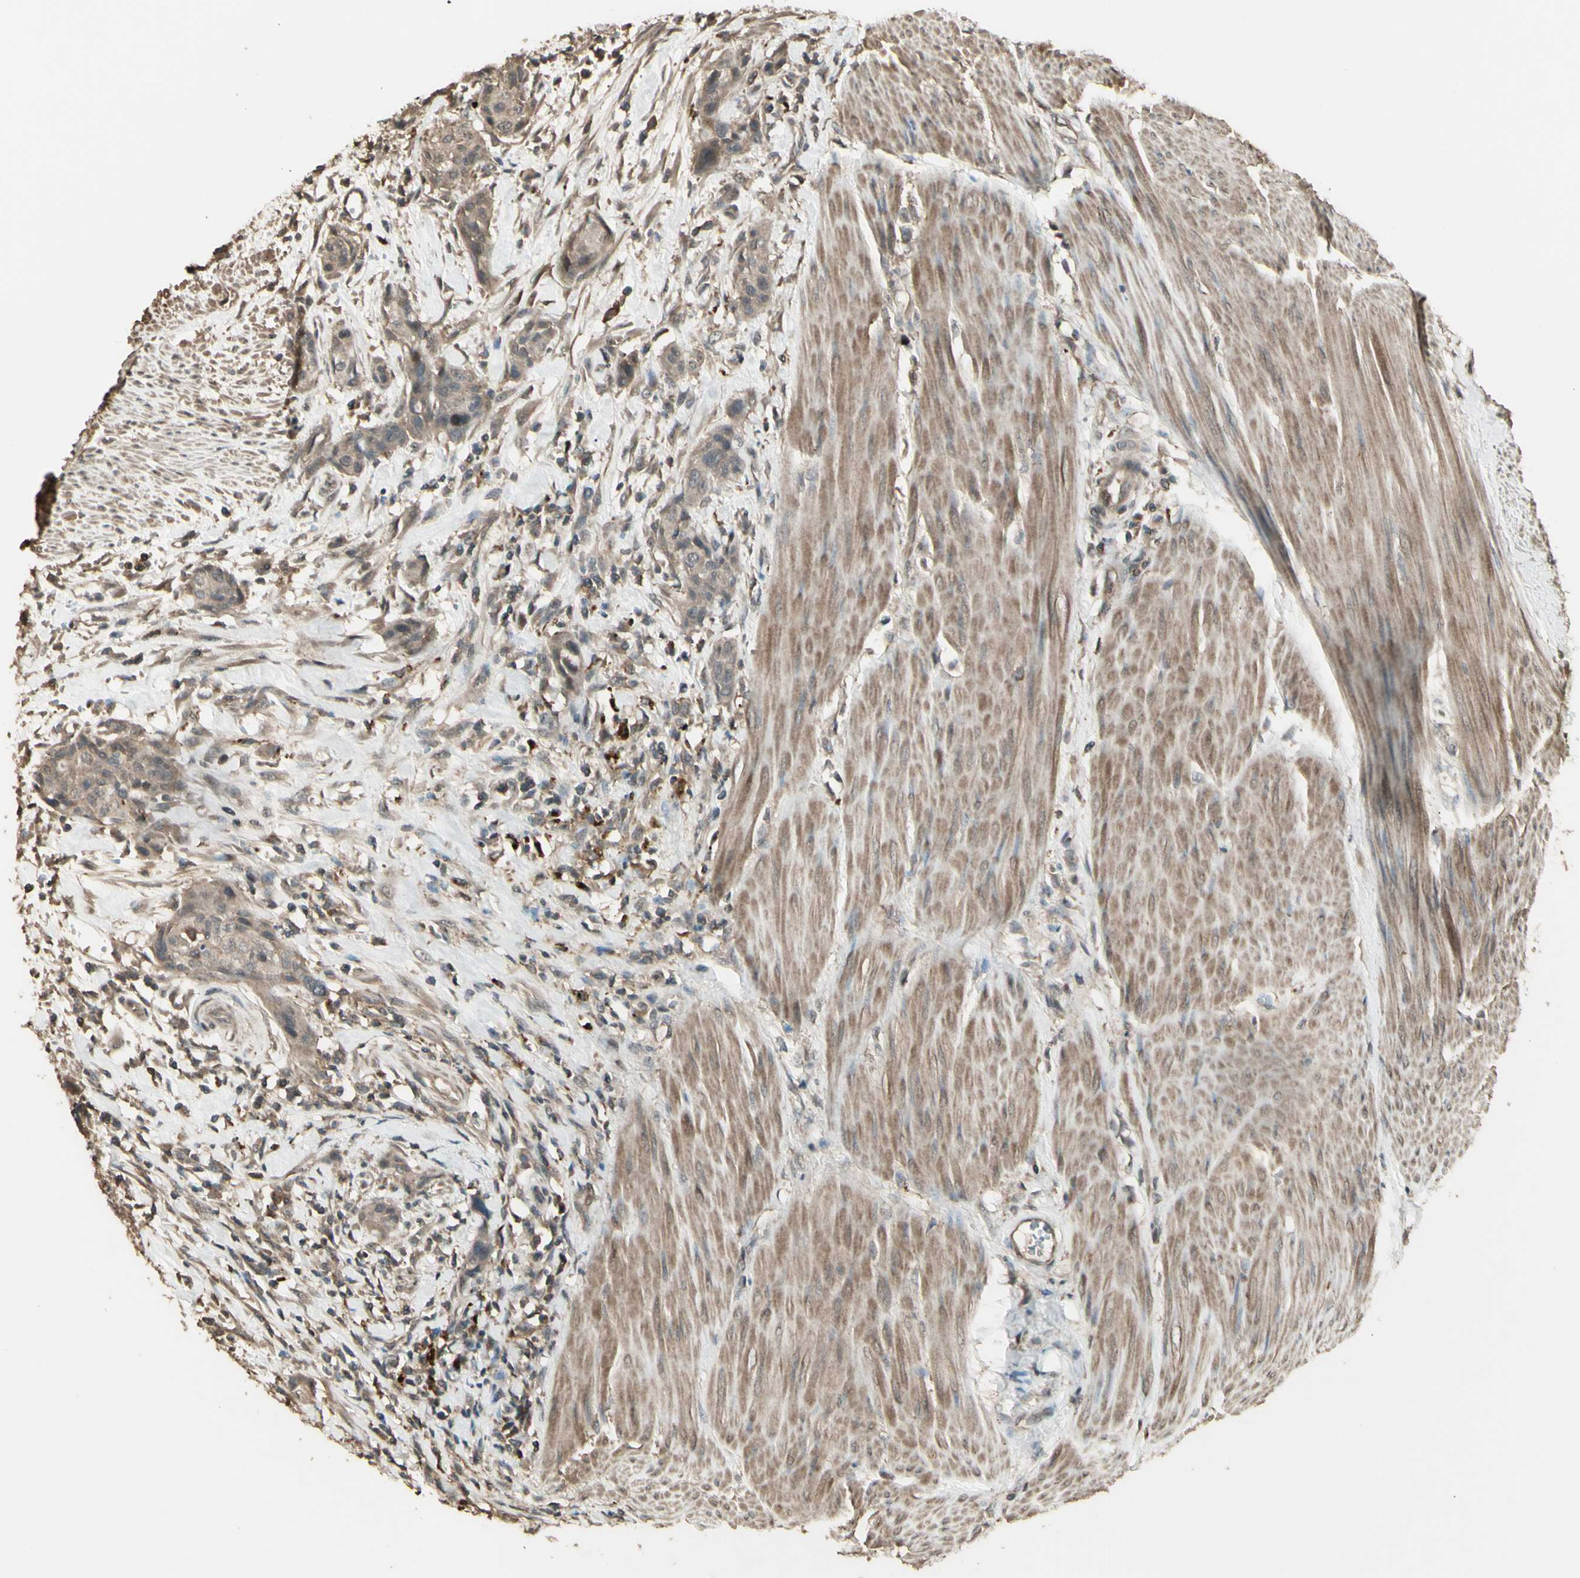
{"staining": {"intensity": "moderate", "quantity": ">75%", "location": "cytoplasmic/membranous"}, "tissue": "urothelial cancer", "cell_type": "Tumor cells", "image_type": "cancer", "snomed": [{"axis": "morphology", "description": "Urothelial carcinoma, High grade"}, {"axis": "topography", "description": "Urinary bladder"}], "caption": "Urothelial carcinoma (high-grade) stained for a protein reveals moderate cytoplasmic/membranous positivity in tumor cells.", "gene": "GNAS", "patient": {"sex": "male", "age": 35}}